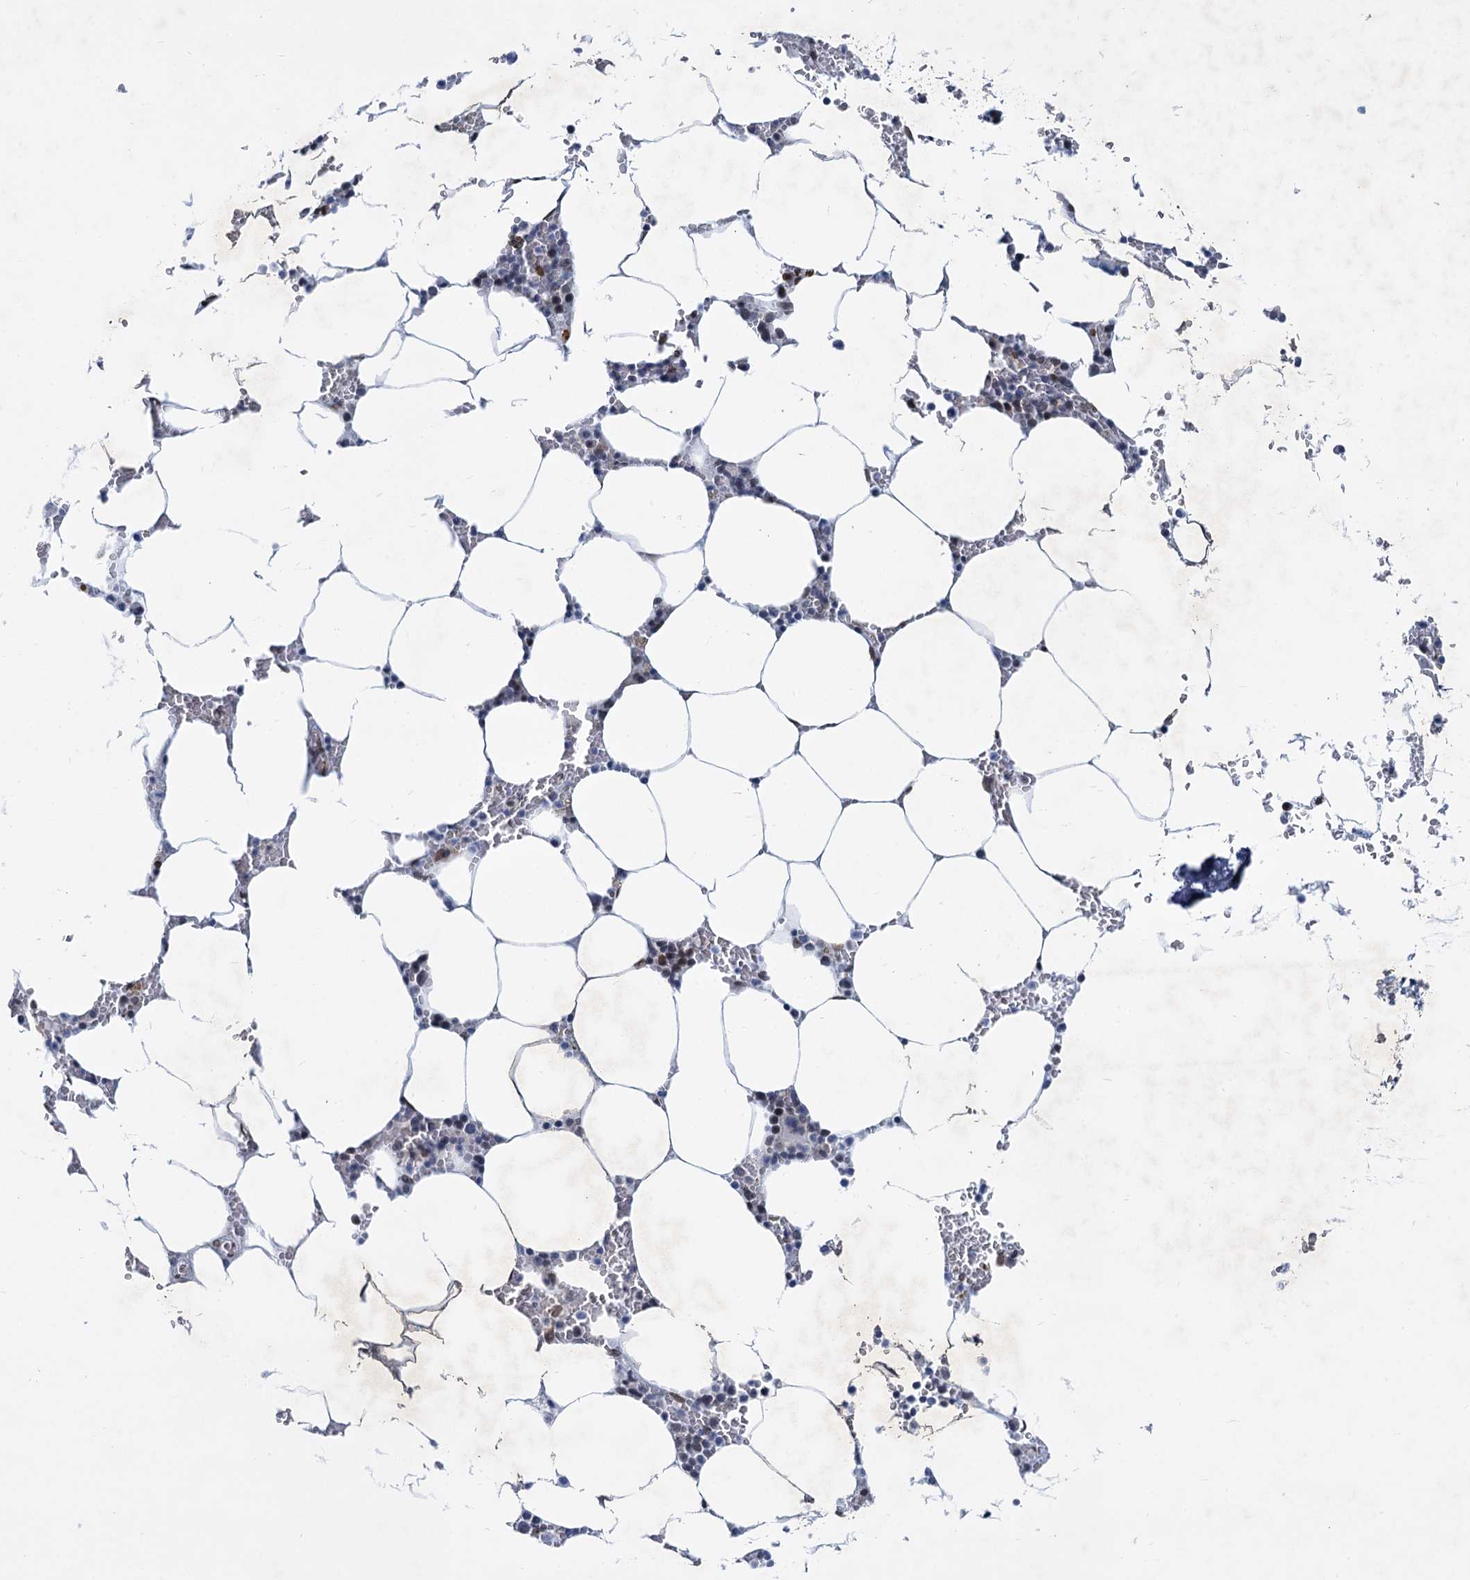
{"staining": {"intensity": "moderate", "quantity": "<25%", "location": "nuclear"}, "tissue": "bone marrow", "cell_type": "Hematopoietic cells", "image_type": "normal", "snomed": [{"axis": "morphology", "description": "Normal tissue, NOS"}, {"axis": "topography", "description": "Bone marrow"}], "caption": "High-magnification brightfield microscopy of benign bone marrow stained with DAB (3,3'-diaminobenzidine) (brown) and counterstained with hematoxylin (blue). hematopoietic cells exhibit moderate nuclear positivity is present in about<25% of cells. Immunohistochemistry stains the protein of interest in brown and the nuclei are stained blue.", "gene": "PRSS35", "patient": {"sex": "male", "age": 70}}